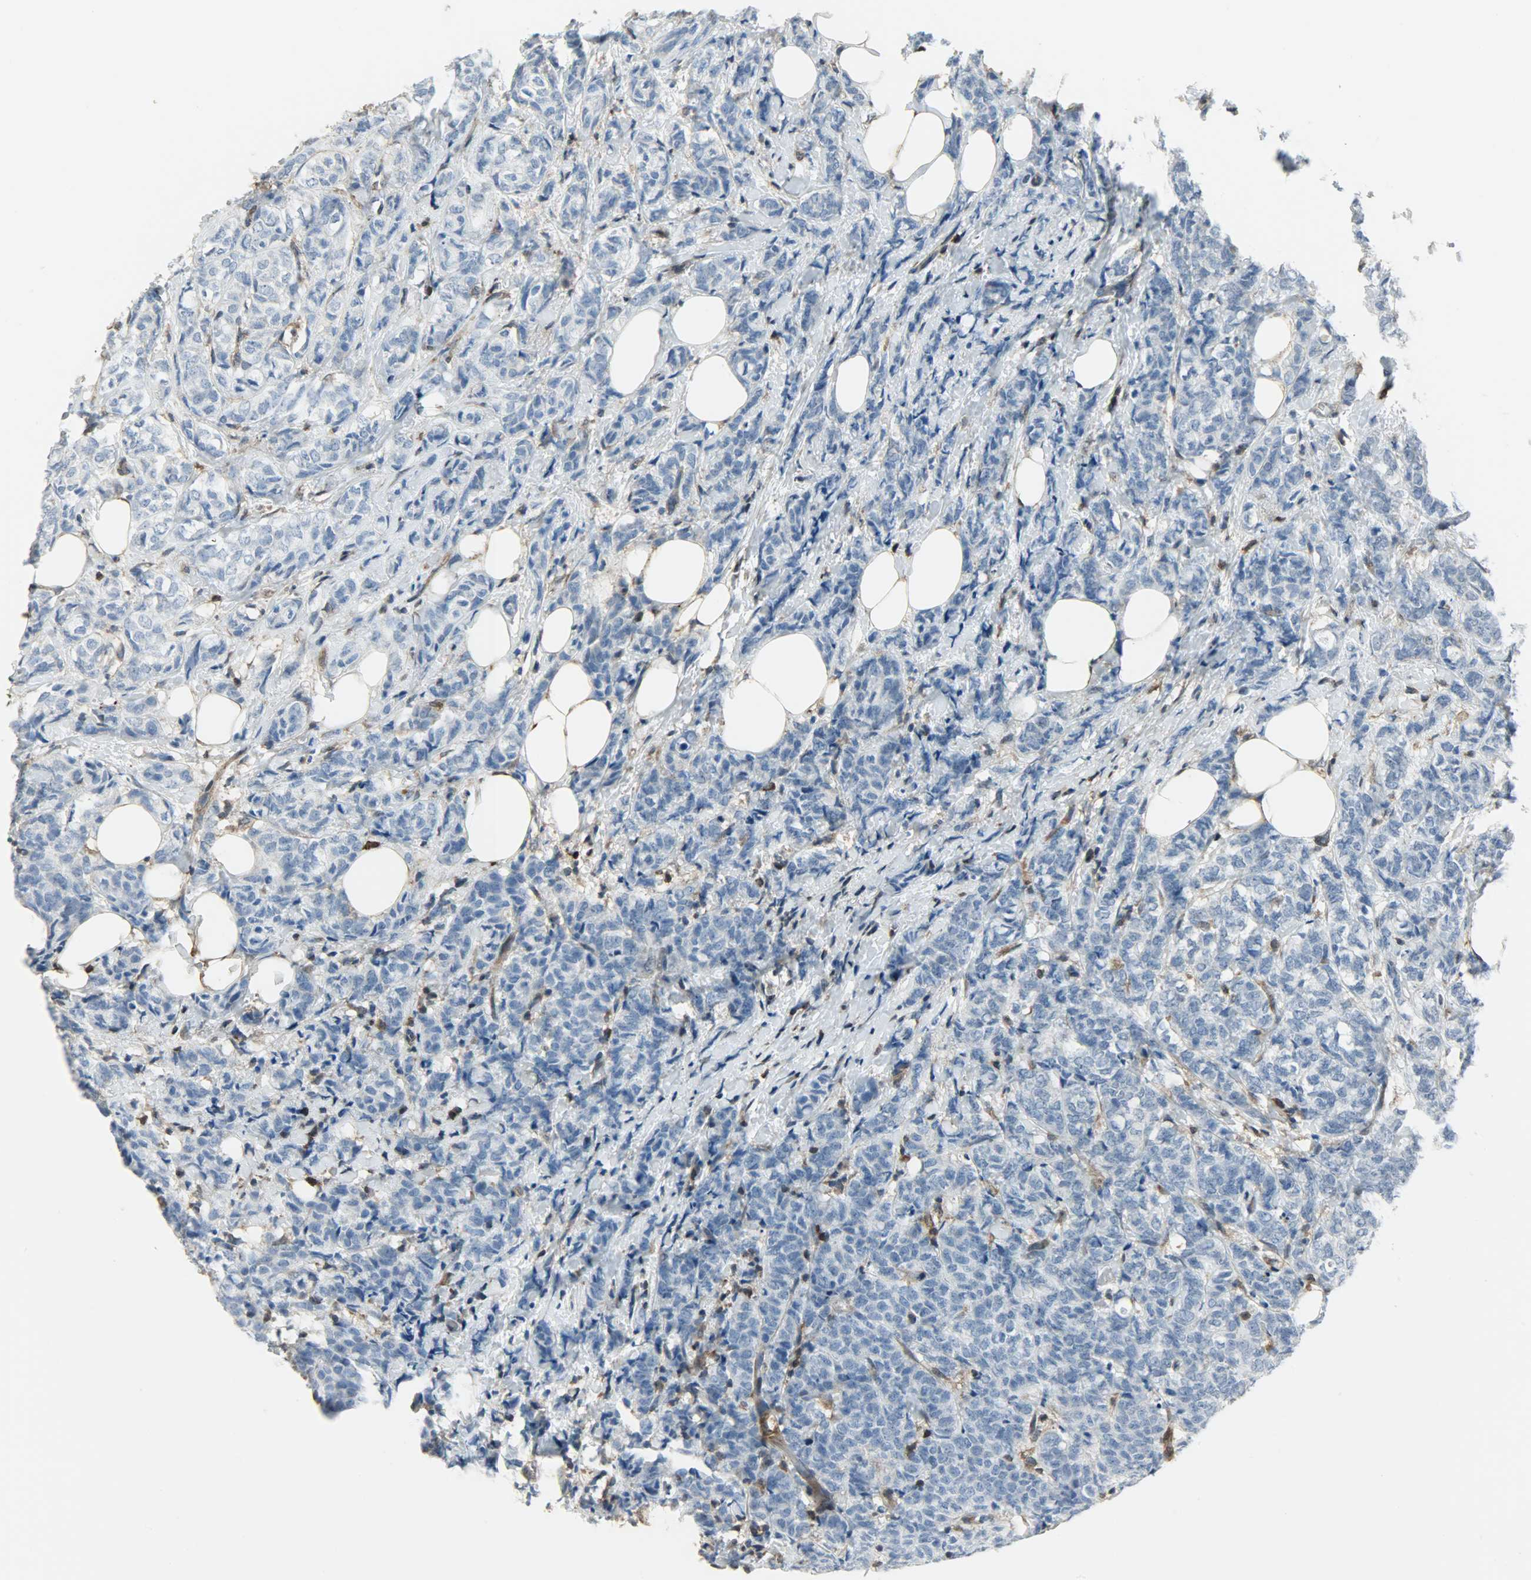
{"staining": {"intensity": "negative", "quantity": "none", "location": "none"}, "tissue": "breast cancer", "cell_type": "Tumor cells", "image_type": "cancer", "snomed": [{"axis": "morphology", "description": "Lobular carcinoma"}, {"axis": "topography", "description": "Breast"}], "caption": "This is an immunohistochemistry (IHC) photomicrograph of breast cancer. There is no expression in tumor cells.", "gene": "LDHB", "patient": {"sex": "female", "age": 60}}